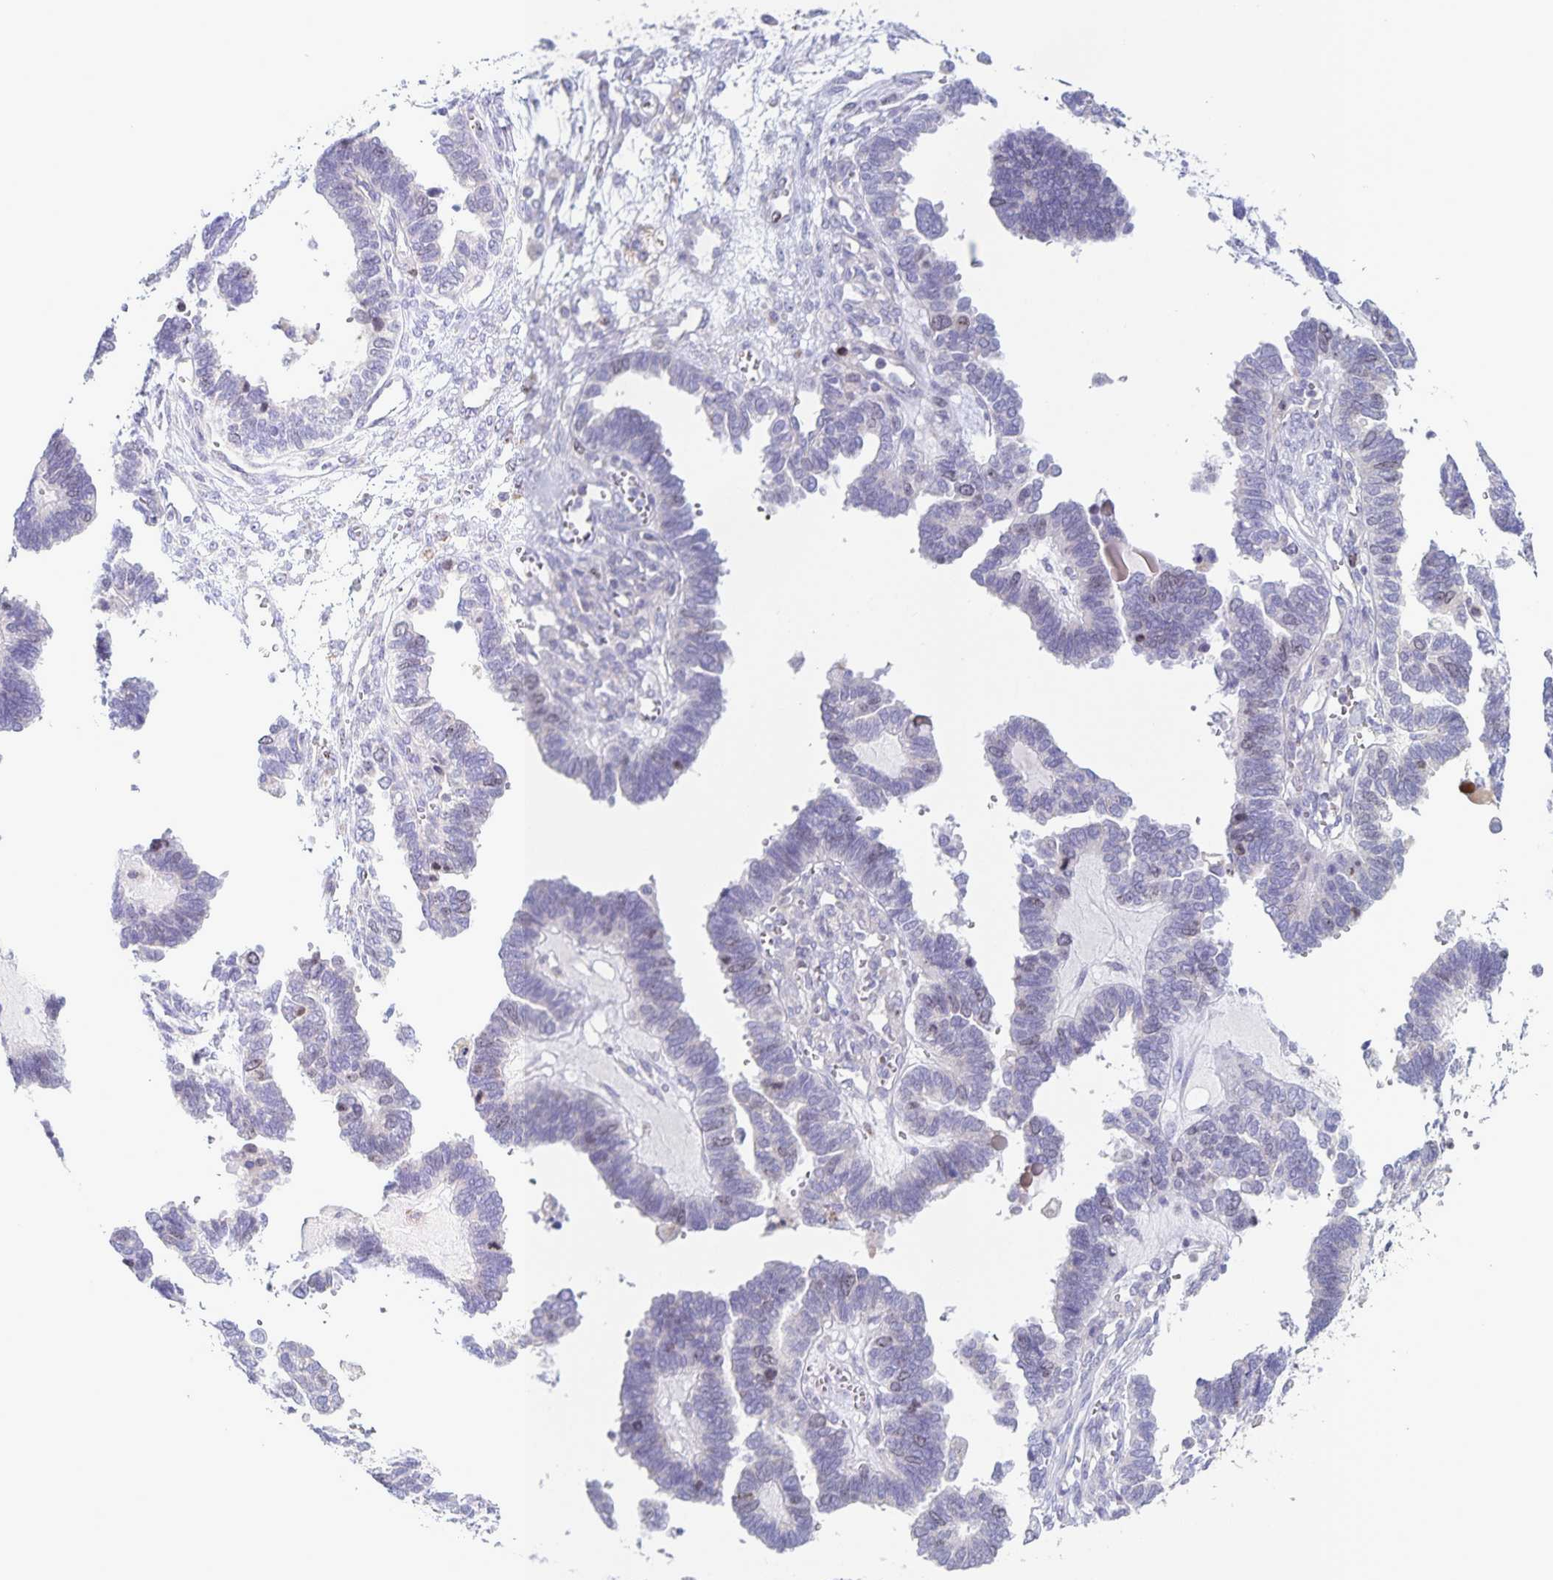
{"staining": {"intensity": "negative", "quantity": "none", "location": "none"}, "tissue": "ovarian cancer", "cell_type": "Tumor cells", "image_type": "cancer", "snomed": [{"axis": "morphology", "description": "Cystadenocarcinoma, serous, NOS"}, {"axis": "topography", "description": "Ovary"}], "caption": "Tumor cells show no significant staining in ovarian cancer (serous cystadenocarcinoma).", "gene": "CENPH", "patient": {"sex": "female", "age": 51}}